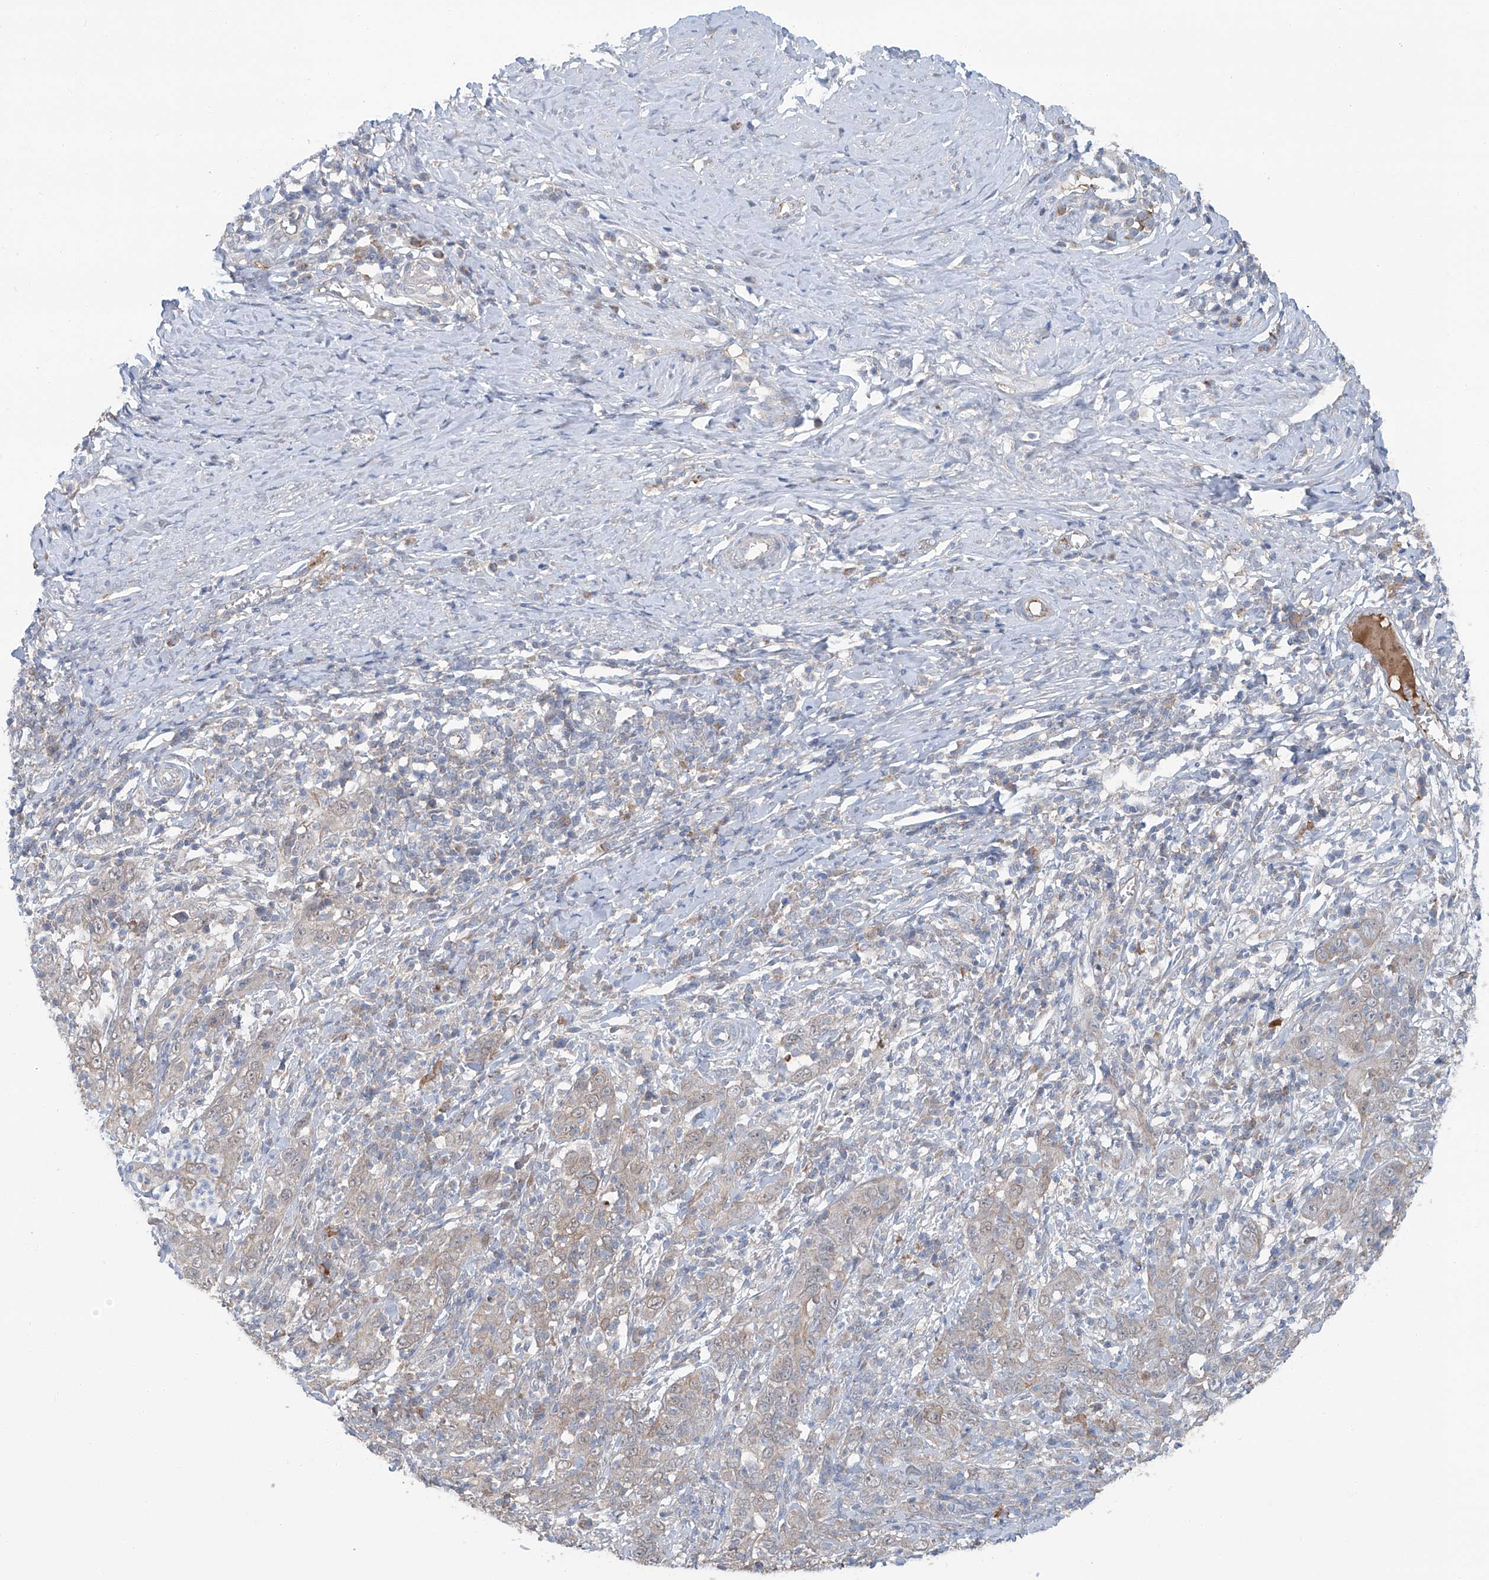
{"staining": {"intensity": "weak", "quantity": "25%-75%", "location": "cytoplasmic/membranous"}, "tissue": "cervical cancer", "cell_type": "Tumor cells", "image_type": "cancer", "snomed": [{"axis": "morphology", "description": "Squamous cell carcinoma, NOS"}, {"axis": "topography", "description": "Cervix"}], "caption": "The histopathology image reveals a brown stain indicating the presence of a protein in the cytoplasmic/membranous of tumor cells in cervical squamous cell carcinoma.", "gene": "SIX4", "patient": {"sex": "female", "age": 46}}